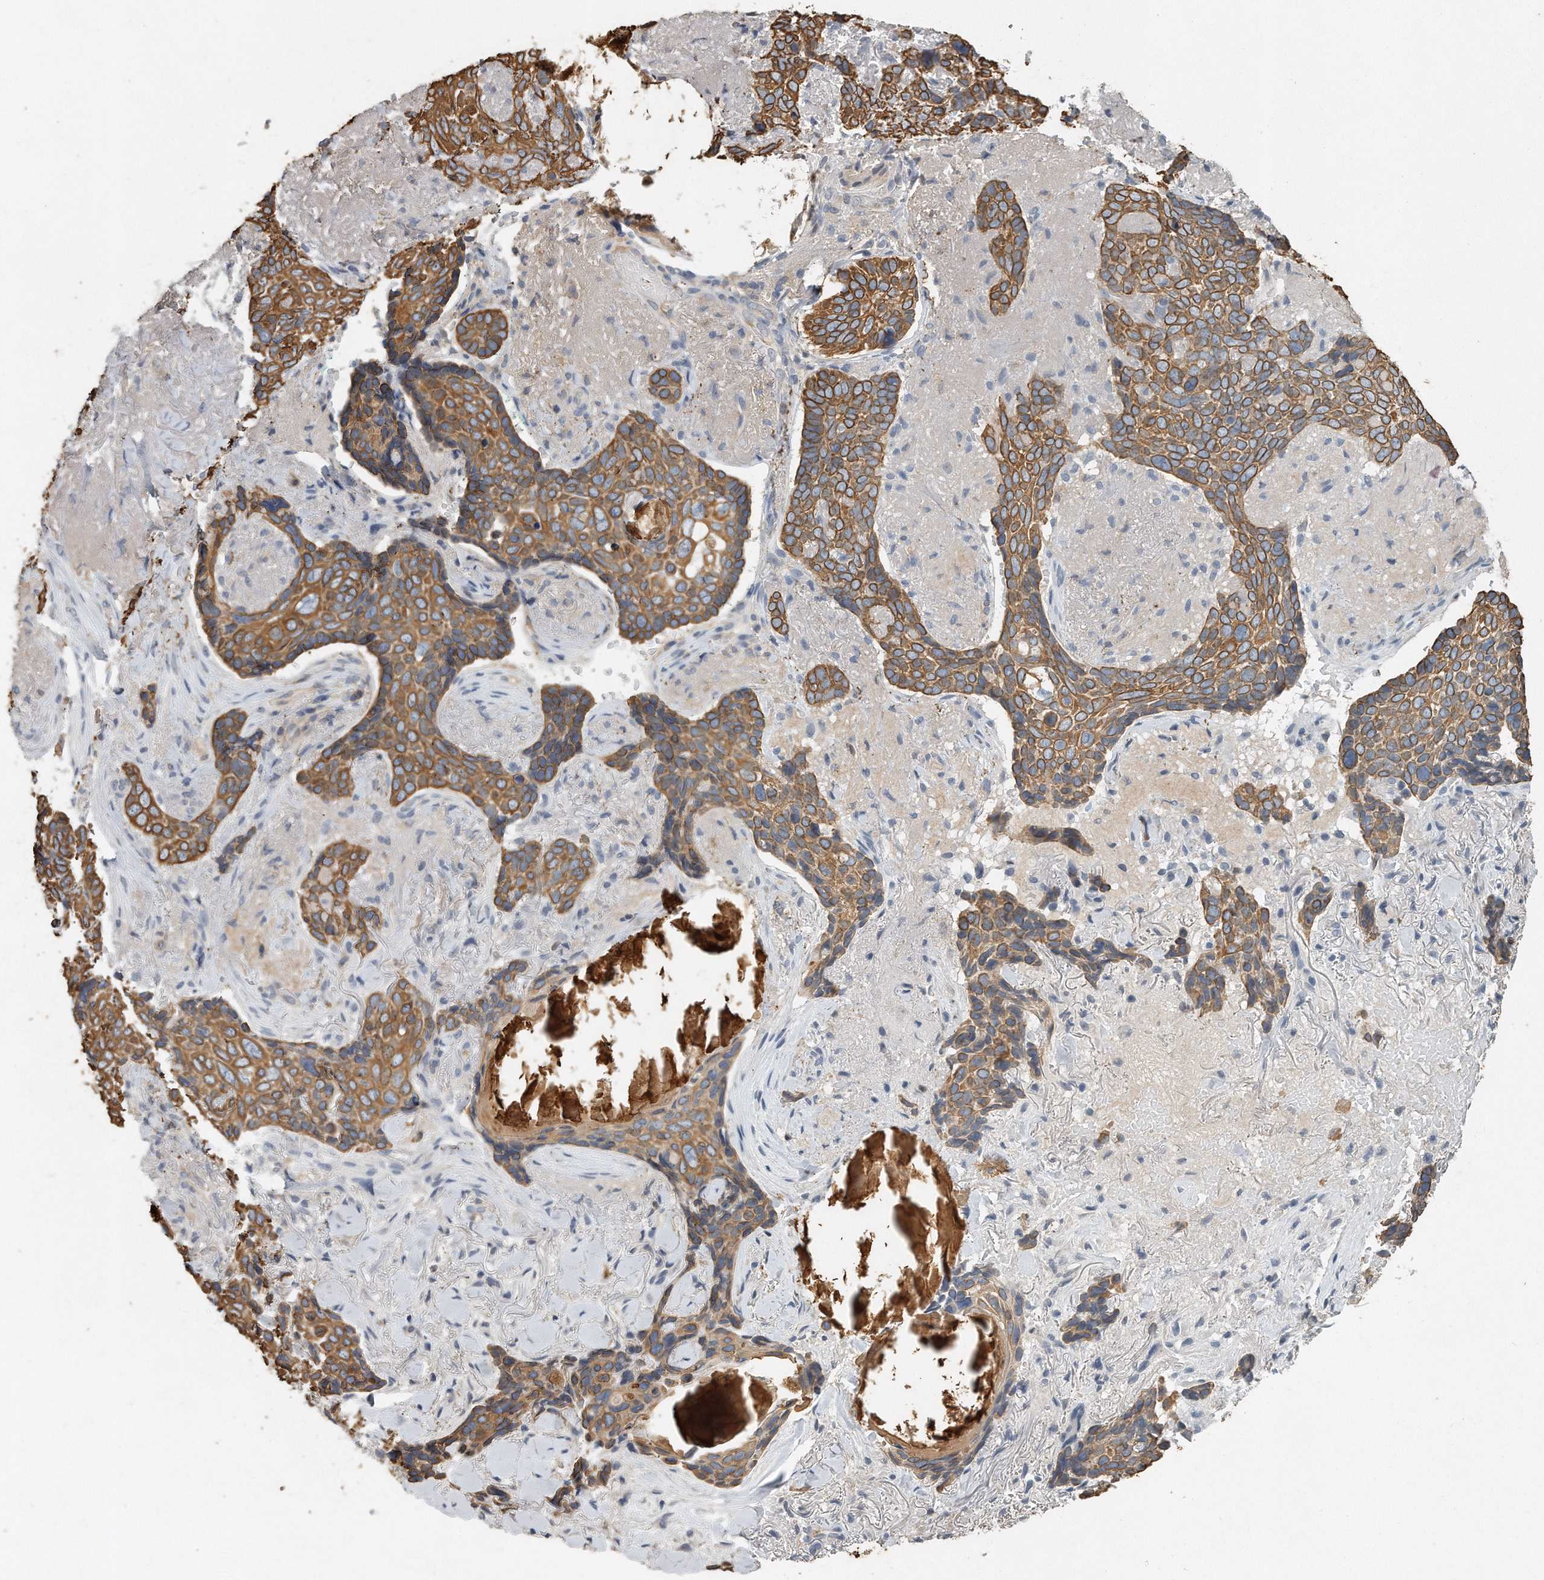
{"staining": {"intensity": "moderate", "quantity": ">75%", "location": "cytoplasmic/membranous"}, "tissue": "skin cancer", "cell_type": "Tumor cells", "image_type": "cancer", "snomed": [{"axis": "morphology", "description": "Basal cell carcinoma"}, {"axis": "topography", "description": "Skin"}], "caption": "Basal cell carcinoma (skin) was stained to show a protein in brown. There is medium levels of moderate cytoplasmic/membranous staining in about >75% of tumor cells. Using DAB (brown) and hematoxylin (blue) stains, captured at high magnification using brightfield microscopy.", "gene": "CAMK1", "patient": {"sex": "female", "age": 82}}